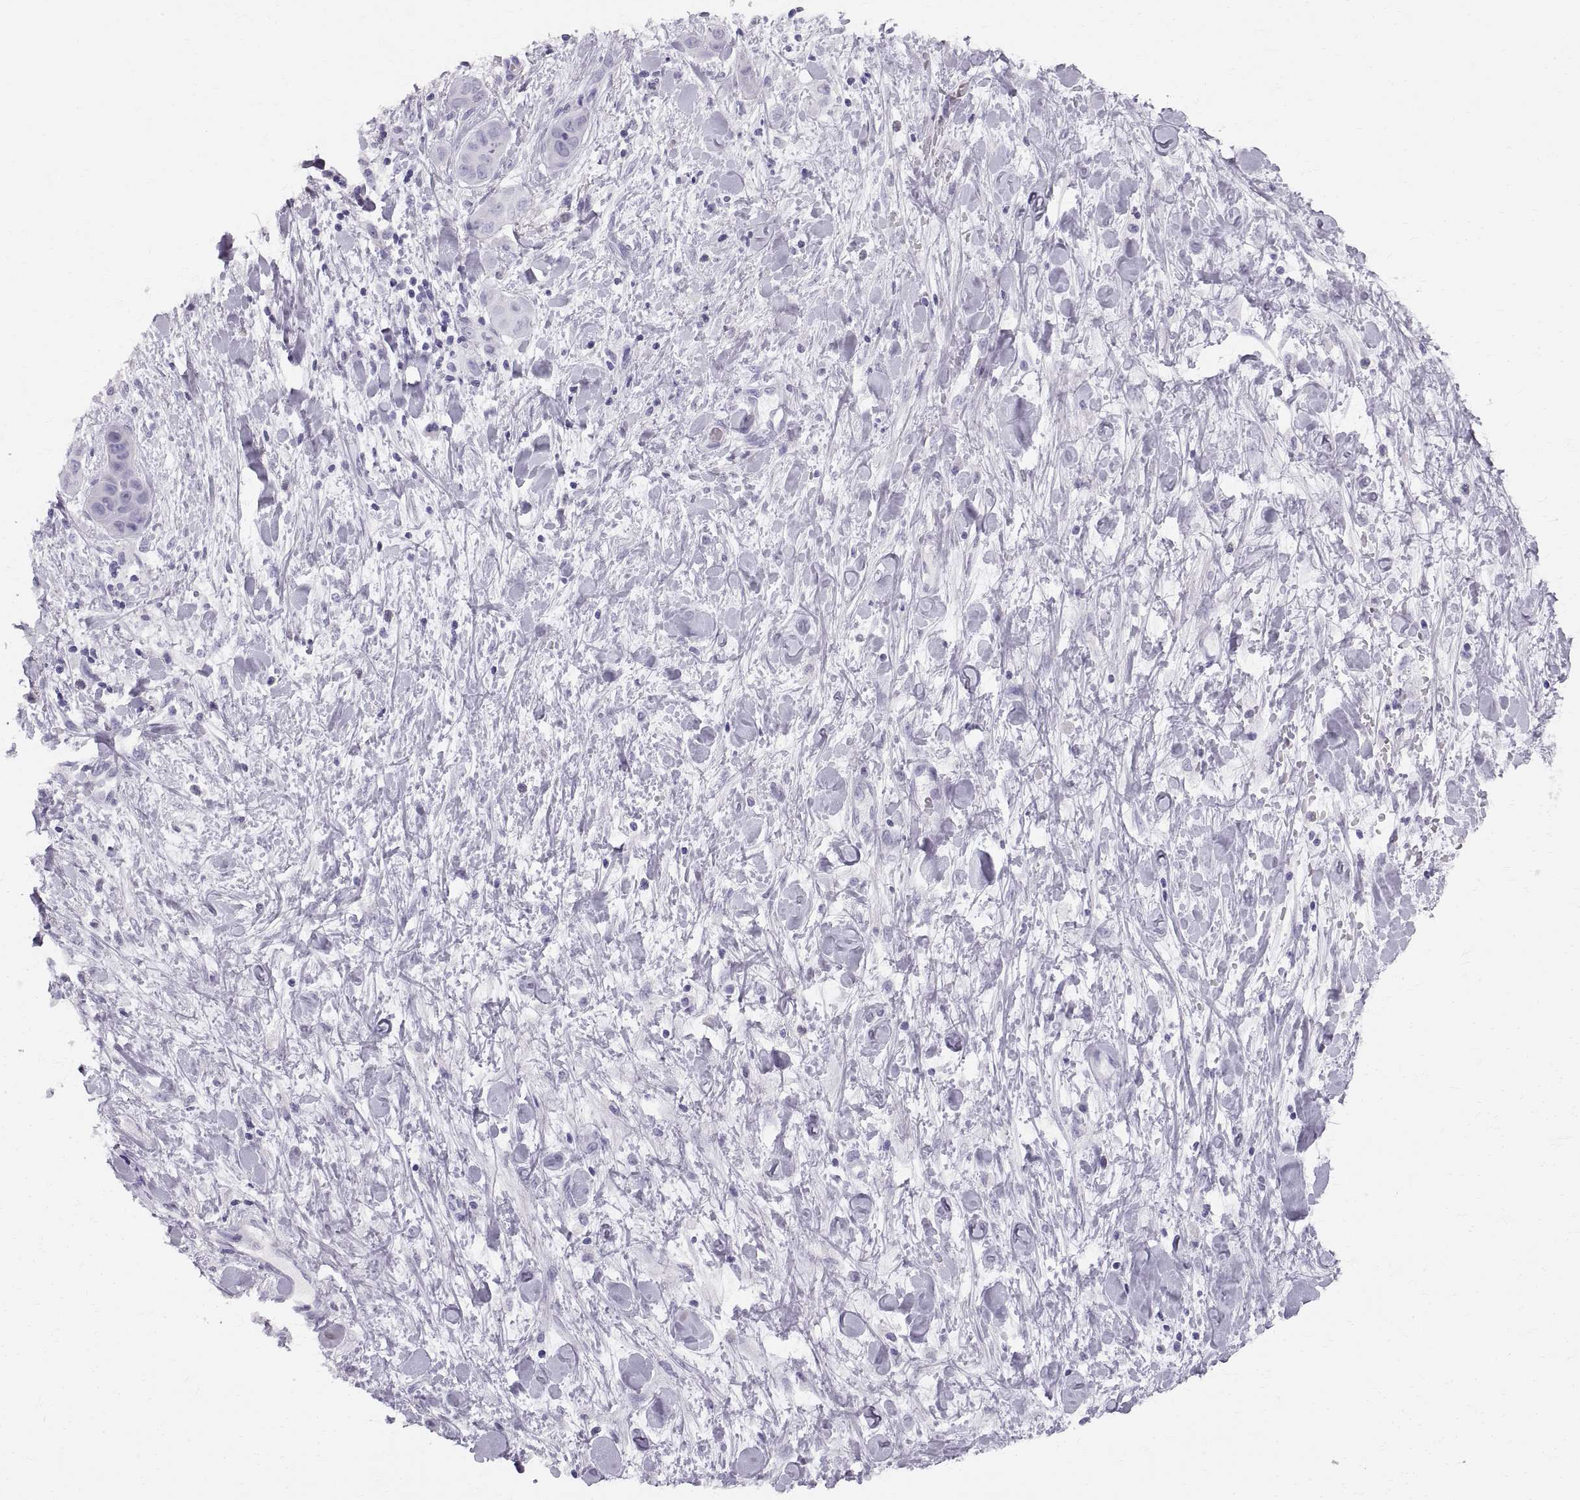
{"staining": {"intensity": "negative", "quantity": "none", "location": "none"}, "tissue": "liver cancer", "cell_type": "Tumor cells", "image_type": "cancer", "snomed": [{"axis": "morphology", "description": "Cholangiocarcinoma"}, {"axis": "topography", "description": "Liver"}], "caption": "There is no significant staining in tumor cells of cholangiocarcinoma (liver).", "gene": "SLC22A6", "patient": {"sex": "female", "age": 52}}